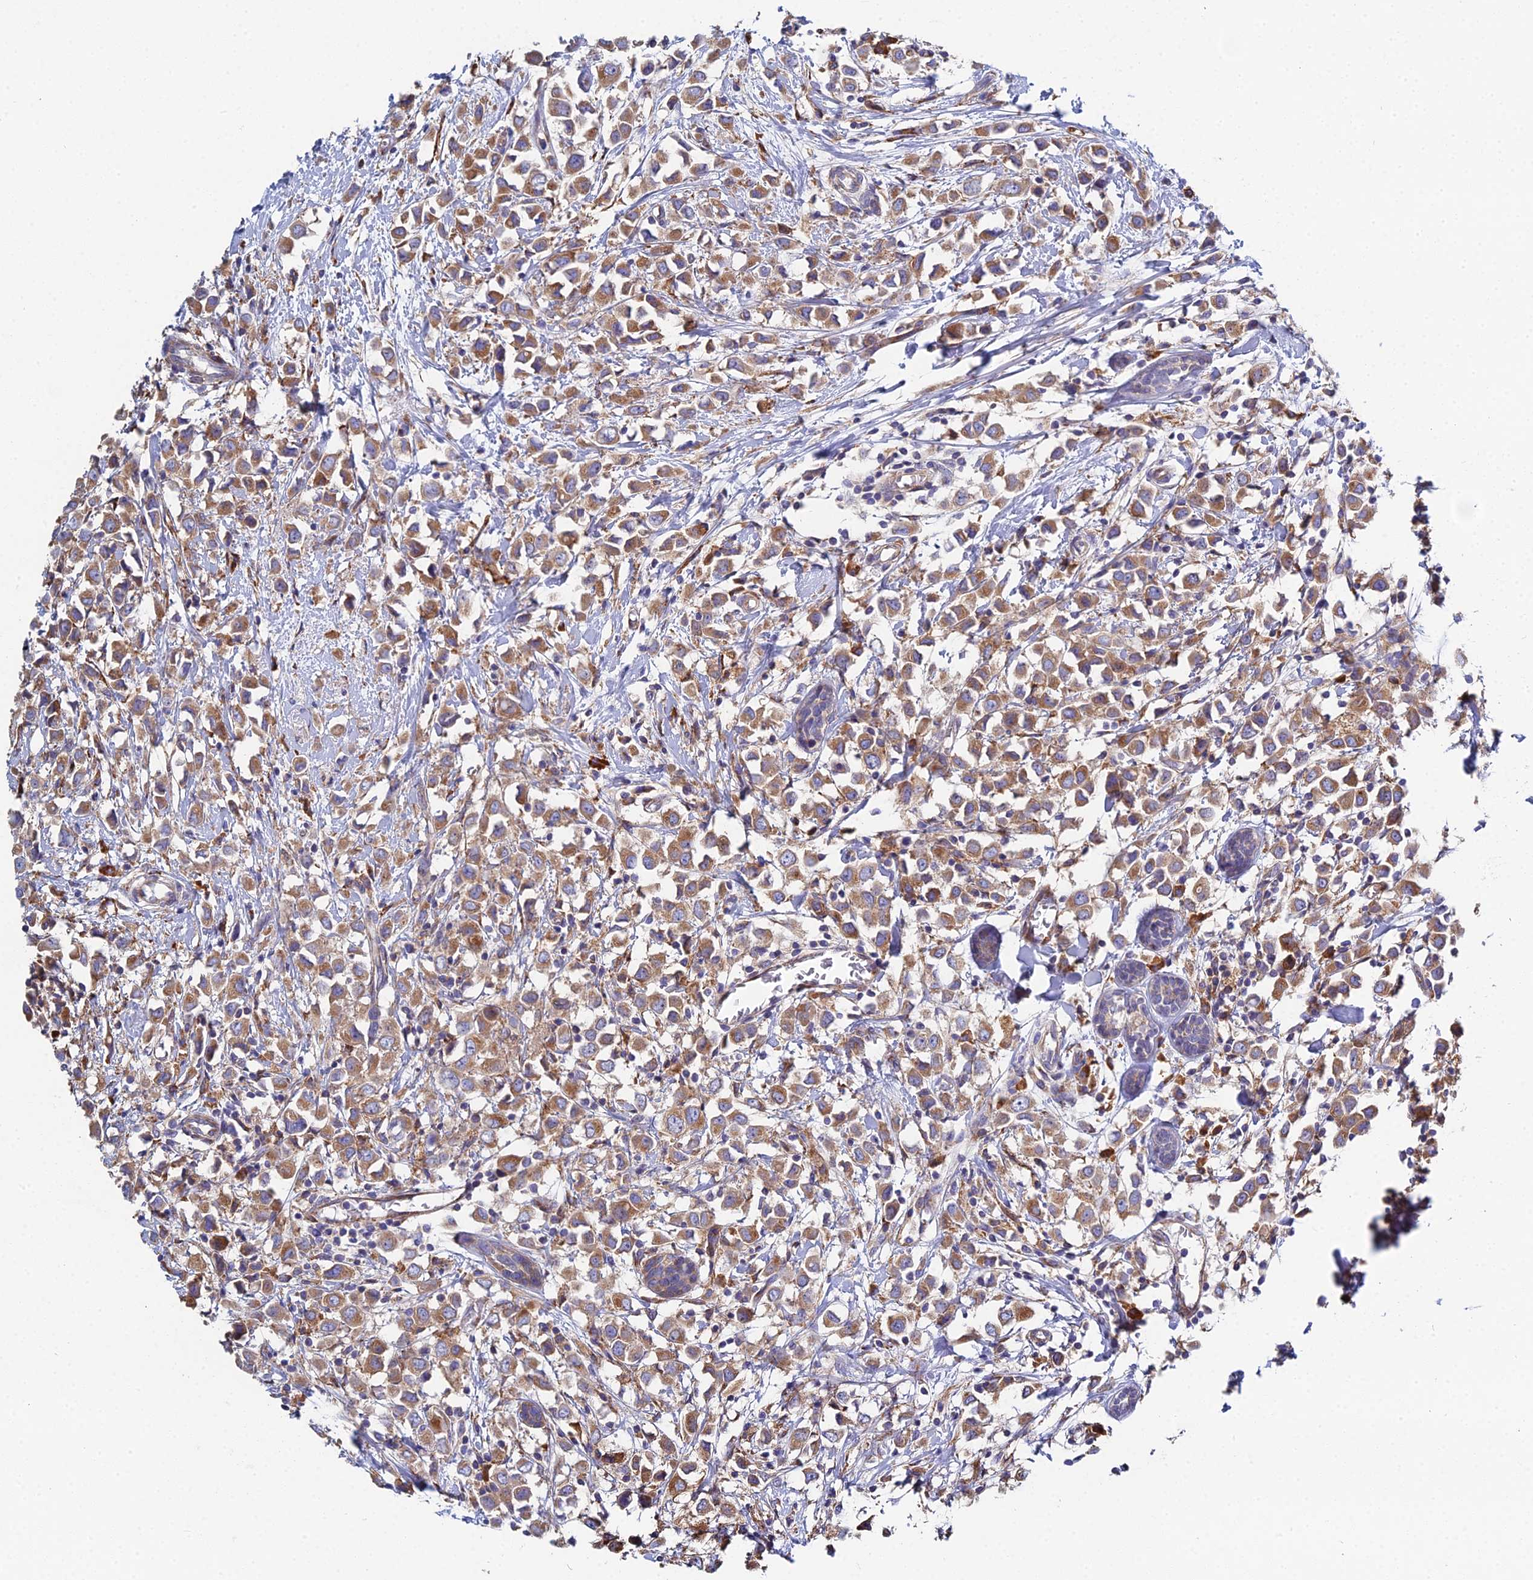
{"staining": {"intensity": "moderate", "quantity": ">75%", "location": "cytoplasmic/membranous"}, "tissue": "breast cancer", "cell_type": "Tumor cells", "image_type": "cancer", "snomed": [{"axis": "morphology", "description": "Duct carcinoma"}, {"axis": "topography", "description": "Breast"}], "caption": "IHC of human invasive ductal carcinoma (breast) reveals medium levels of moderate cytoplasmic/membranous staining in approximately >75% of tumor cells. (DAB (3,3'-diaminobenzidine) IHC with brightfield microscopy, high magnification).", "gene": "CLCN3", "patient": {"sex": "female", "age": 61}}